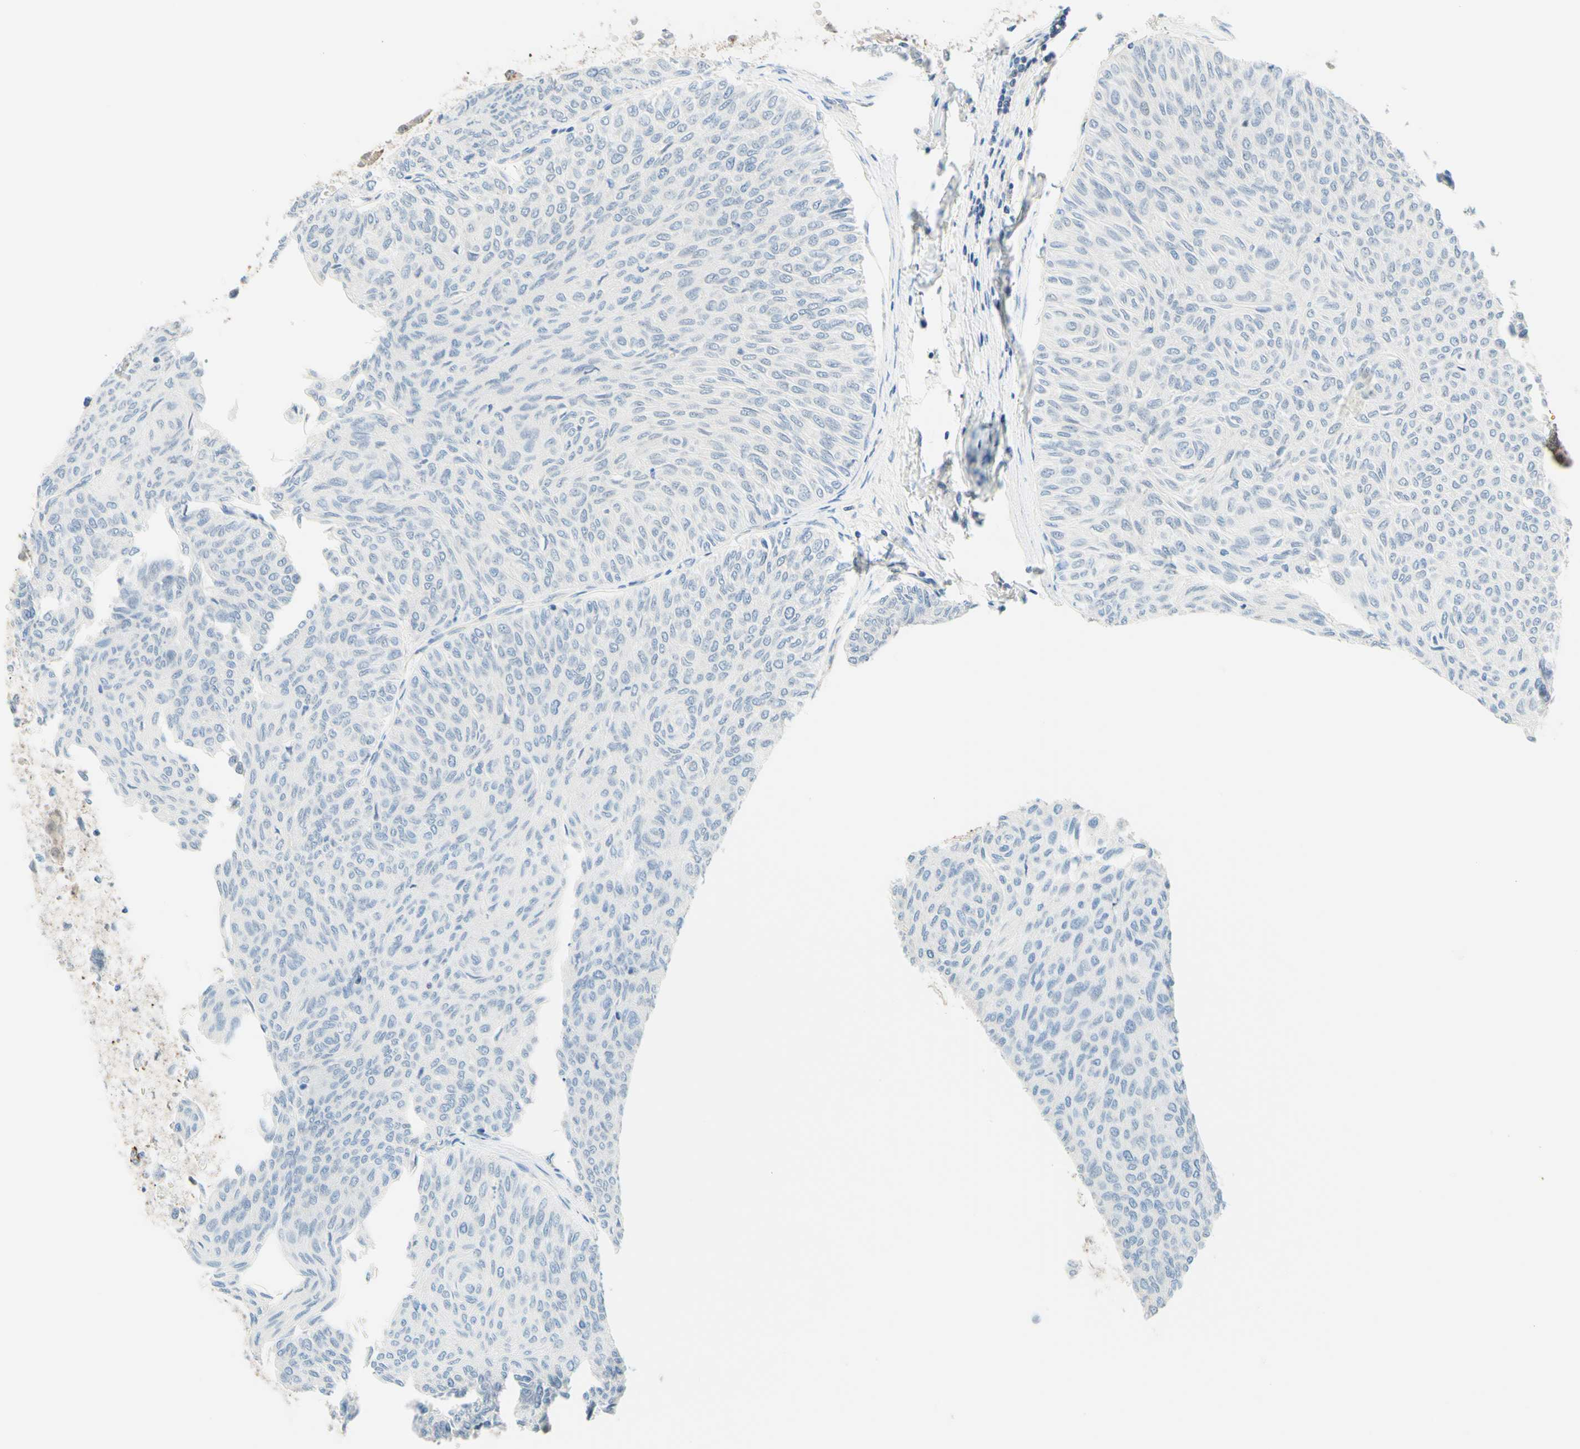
{"staining": {"intensity": "negative", "quantity": "none", "location": "none"}, "tissue": "urothelial cancer", "cell_type": "Tumor cells", "image_type": "cancer", "snomed": [{"axis": "morphology", "description": "Urothelial carcinoma, Low grade"}, {"axis": "topography", "description": "Urinary bladder"}], "caption": "Tumor cells are negative for brown protein staining in urothelial cancer.", "gene": "TREM2", "patient": {"sex": "male", "age": 78}}